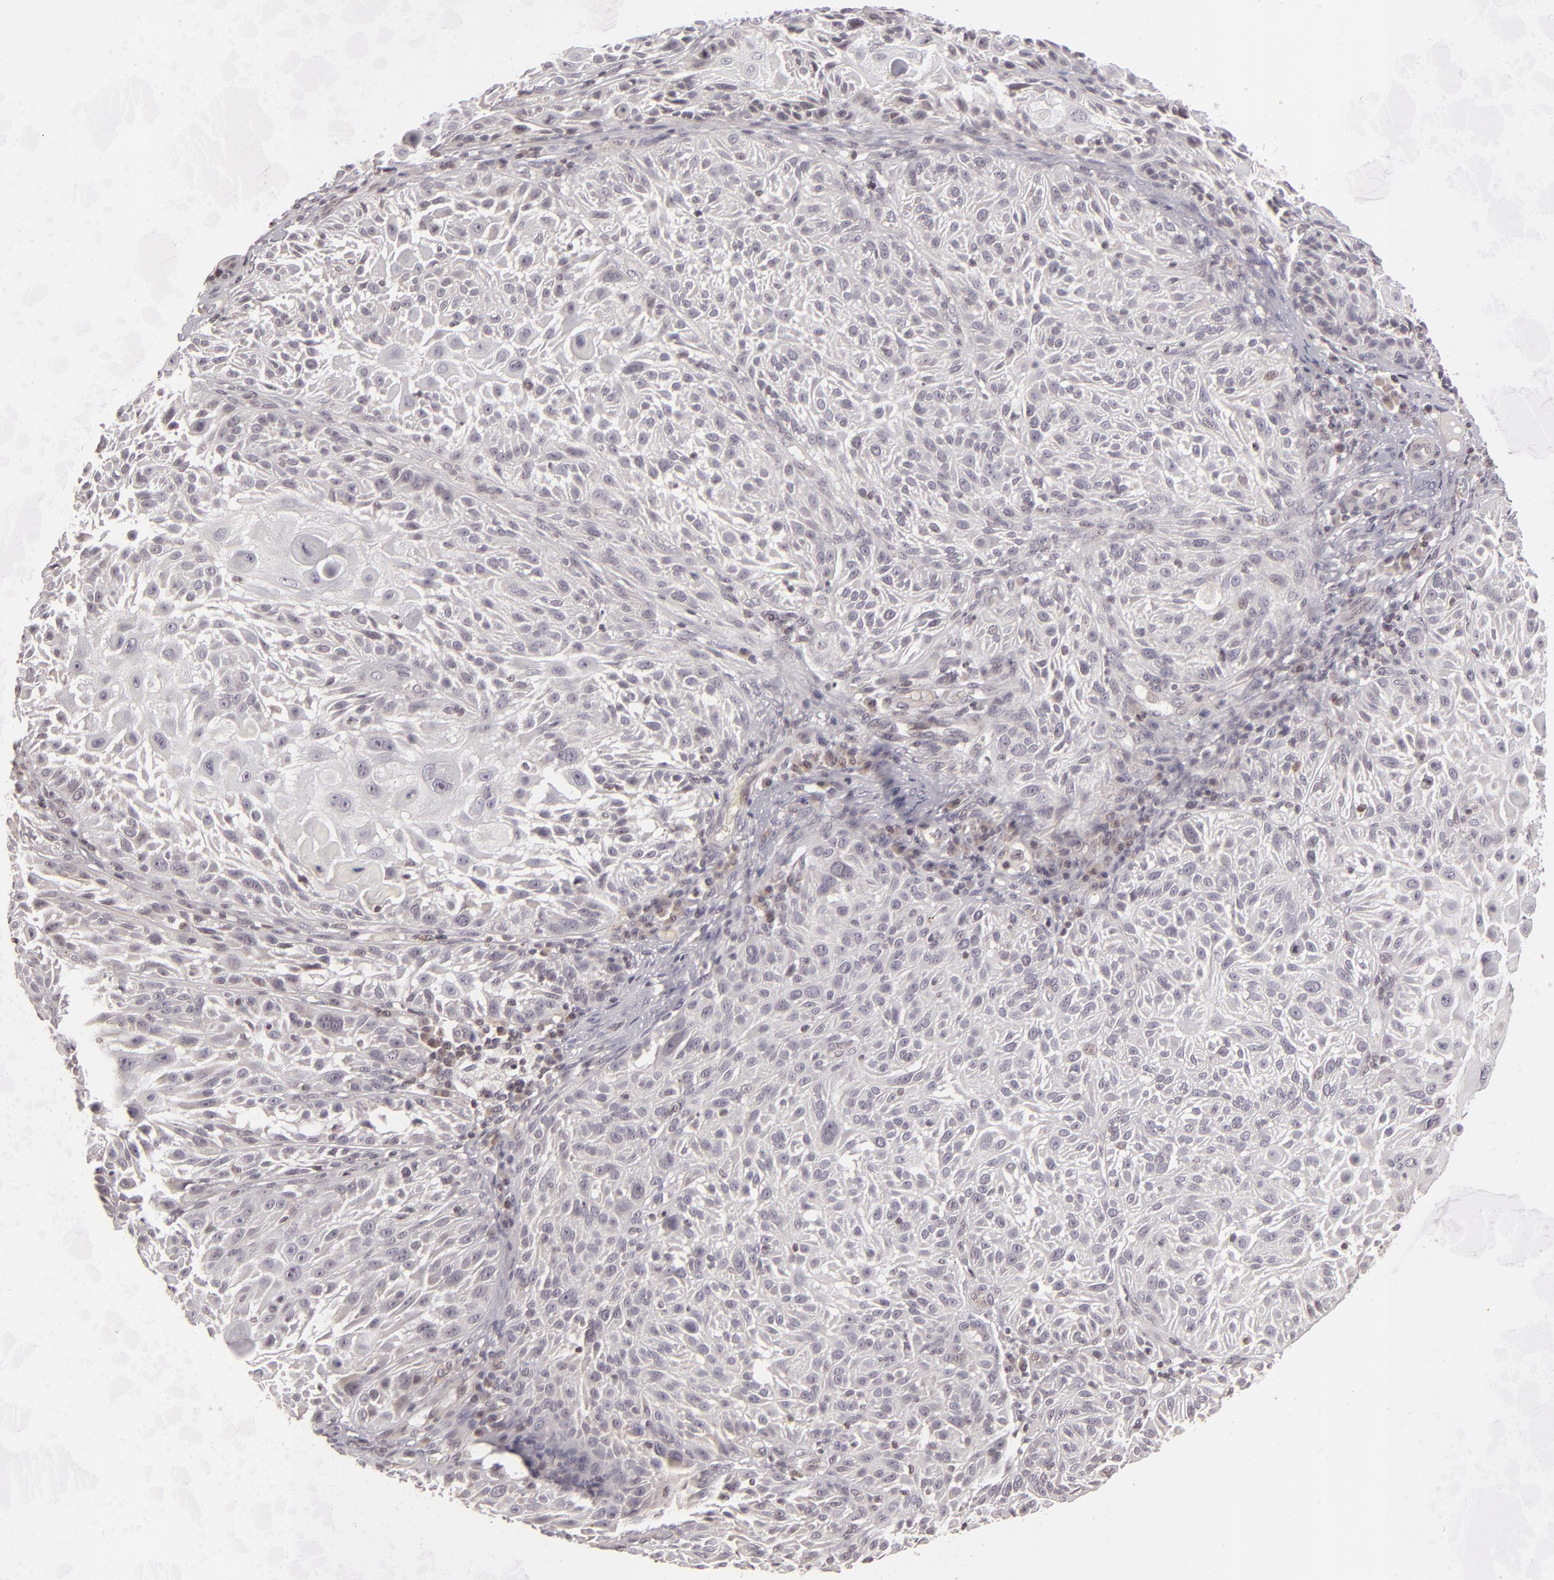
{"staining": {"intensity": "negative", "quantity": "none", "location": "none"}, "tissue": "skin cancer", "cell_type": "Tumor cells", "image_type": "cancer", "snomed": [{"axis": "morphology", "description": "Squamous cell carcinoma, NOS"}, {"axis": "topography", "description": "Skin"}], "caption": "Immunohistochemistry image of human squamous cell carcinoma (skin) stained for a protein (brown), which demonstrates no positivity in tumor cells.", "gene": "AKAP6", "patient": {"sex": "female", "age": 89}}